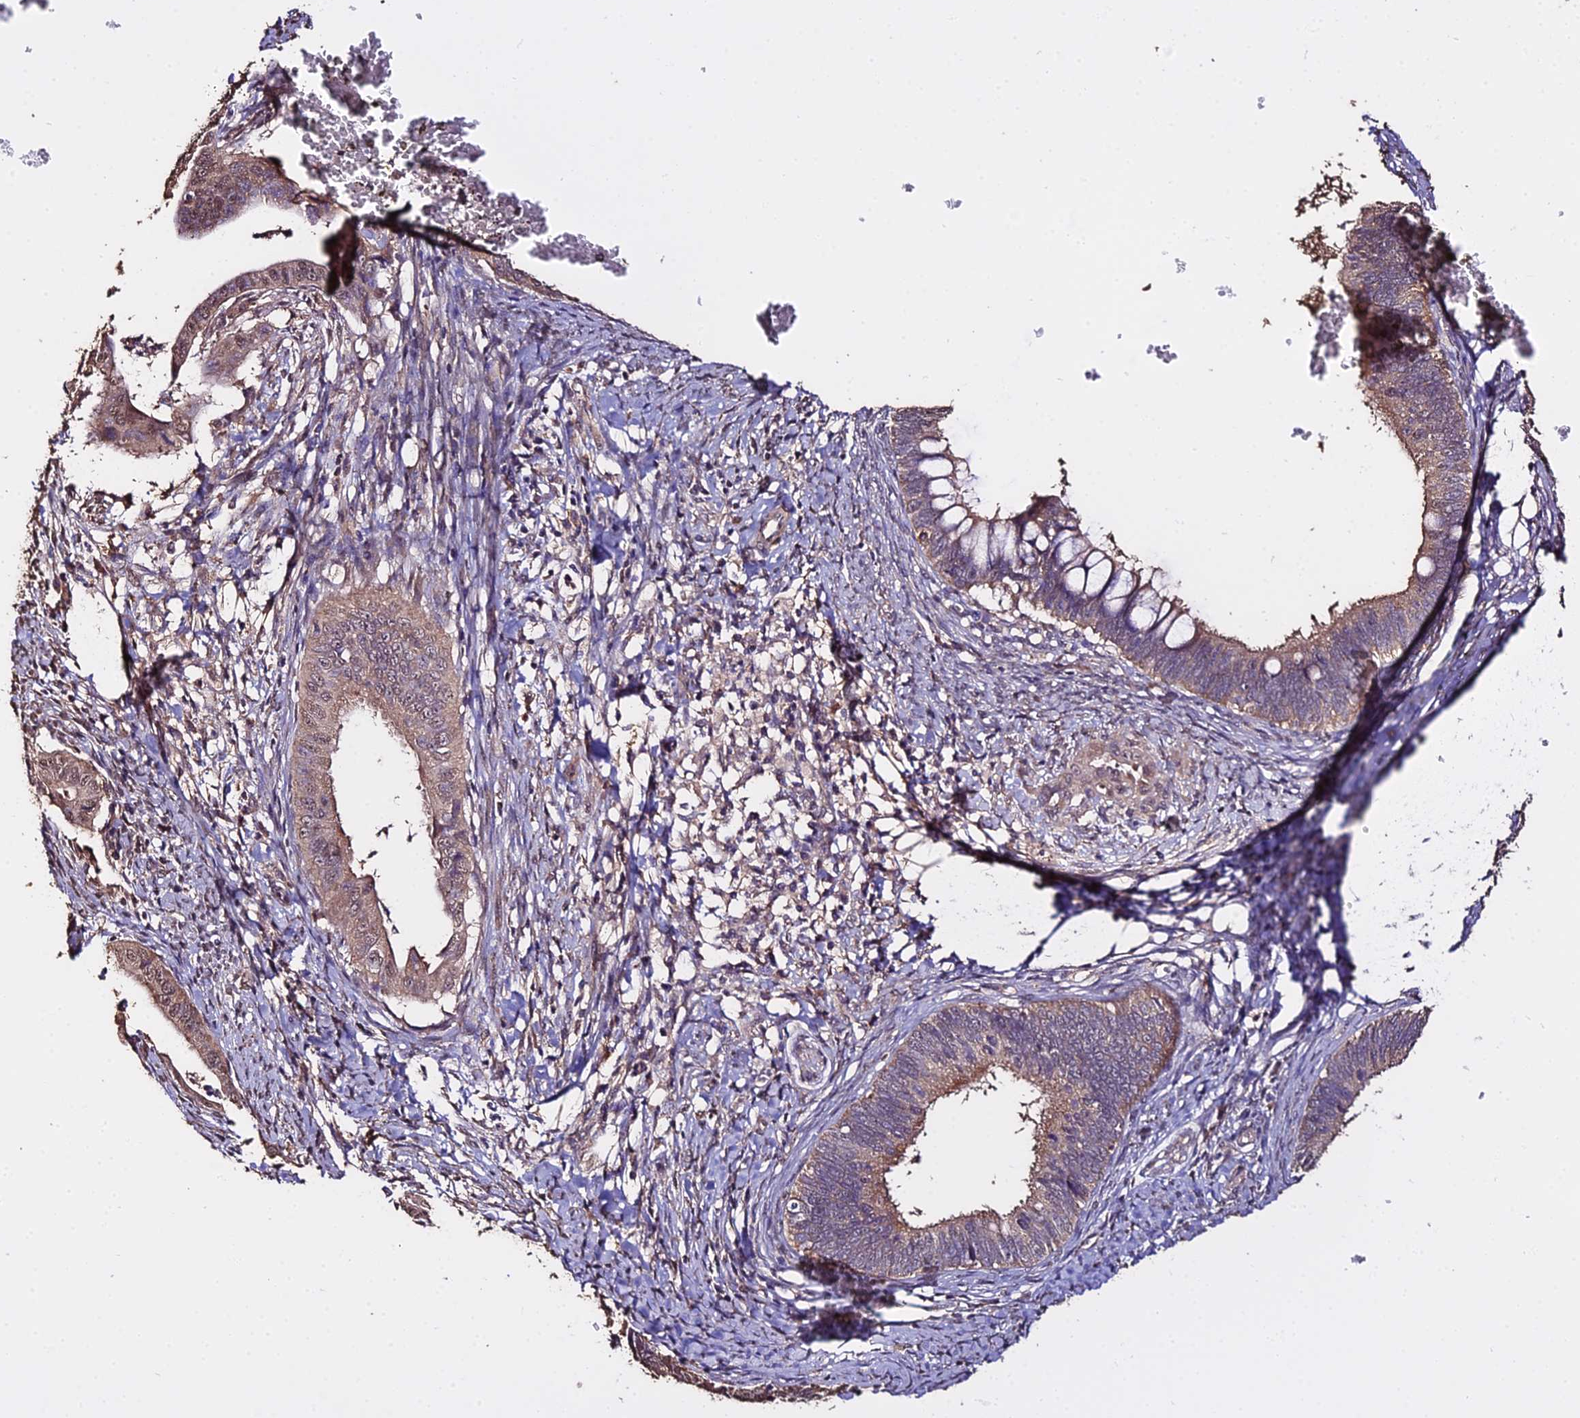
{"staining": {"intensity": "weak", "quantity": "25%-75%", "location": "cytoplasmic/membranous"}, "tissue": "cervical cancer", "cell_type": "Tumor cells", "image_type": "cancer", "snomed": [{"axis": "morphology", "description": "Adenocarcinoma, NOS"}, {"axis": "topography", "description": "Cervix"}], "caption": "Immunohistochemical staining of human cervical cancer (adenocarcinoma) reveals low levels of weak cytoplasmic/membranous staining in approximately 25%-75% of tumor cells.", "gene": "METTL13", "patient": {"sex": "female", "age": 42}}